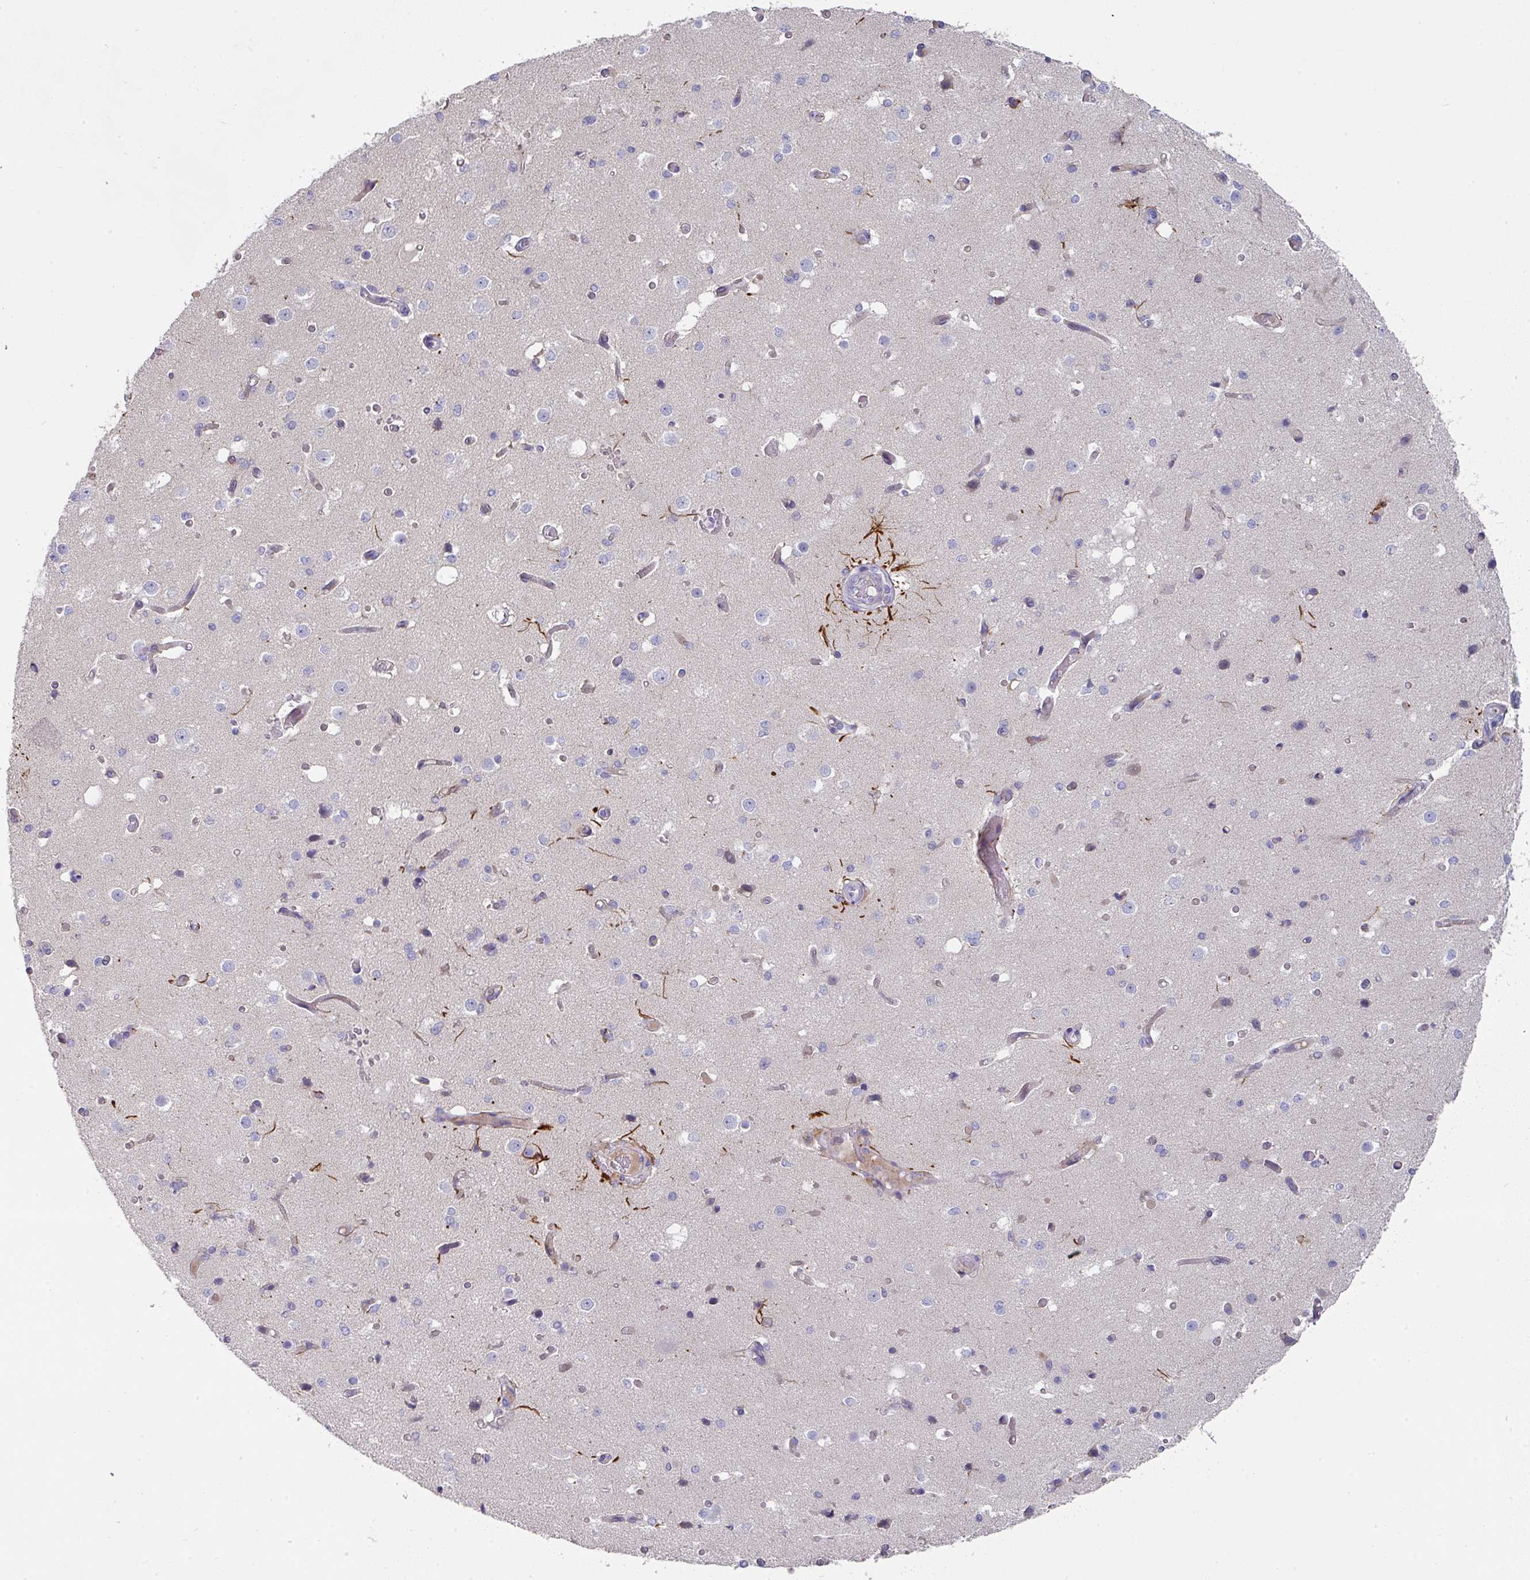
{"staining": {"intensity": "weak", "quantity": "25%-75%", "location": "cytoplasmic/membranous"}, "tissue": "cerebral cortex", "cell_type": "Endothelial cells", "image_type": "normal", "snomed": [{"axis": "morphology", "description": "Normal tissue, NOS"}, {"axis": "morphology", "description": "Inflammation, NOS"}, {"axis": "topography", "description": "Cerebral cortex"}], "caption": "Brown immunohistochemical staining in benign human cerebral cortex displays weak cytoplasmic/membranous positivity in about 25%-75% of endothelial cells.", "gene": "IL4R", "patient": {"sex": "male", "age": 6}}